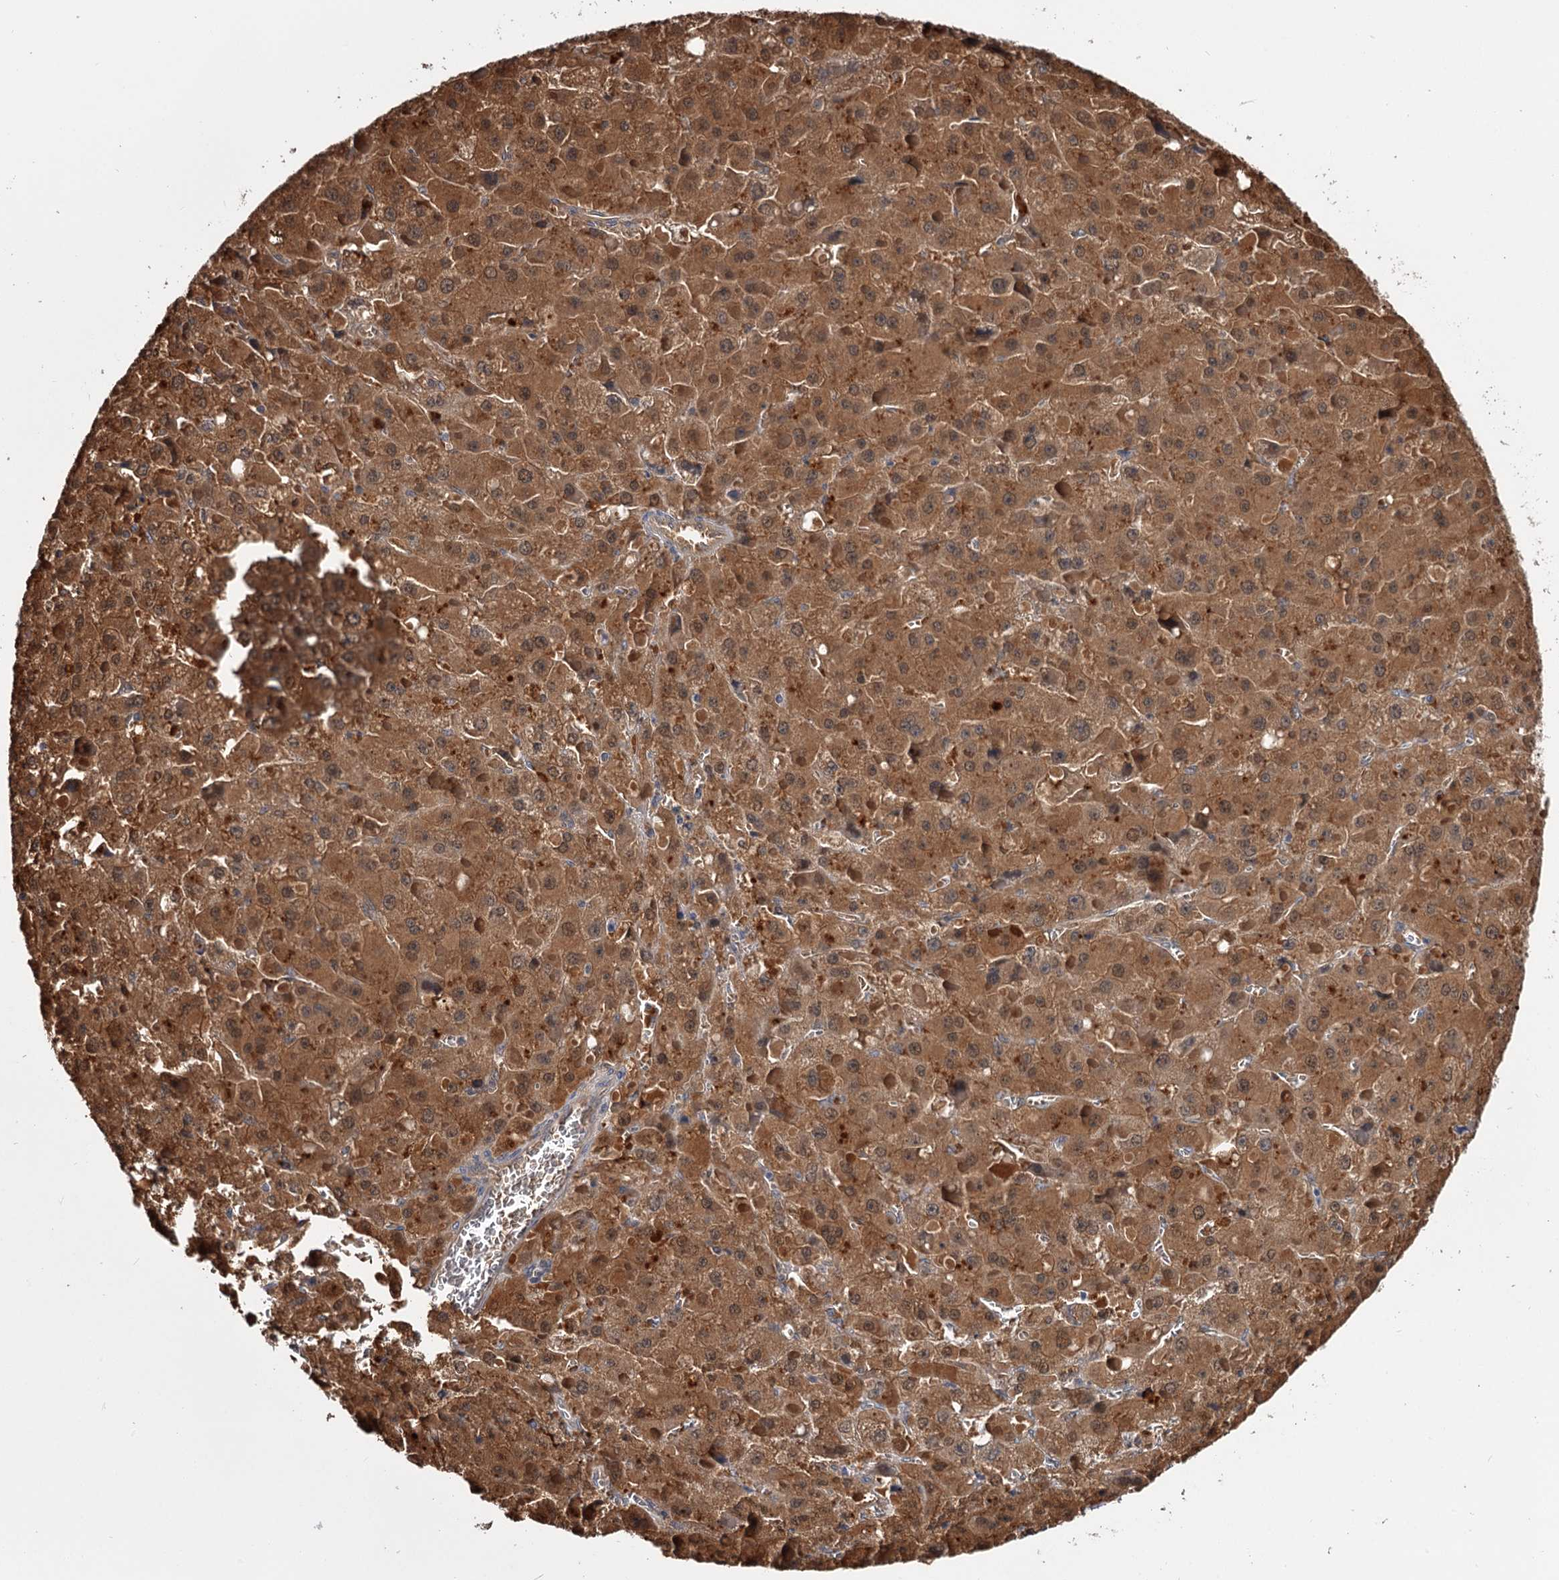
{"staining": {"intensity": "moderate", "quantity": ">75%", "location": "cytoplasmic/membranous"}, "tissue": "liver cancer", "cell_type": "Tumor cells", "image_type": "cancer", "snomed": [{"axis": "morphology", "description": "Carcinoma, Hepatocellular, NOS"}, {"axis": "topography", "description": "Liver"}], "caption": "Immunohistochemistry (IHC) histopathology image of neoplastic tissue: human liver hepatocellular carcinoma stained using IHC exhibits medium levels of moderate protein expression localized specifically in the cytoplasmic/membranous of tumor cells, appearing as a cytoplasmic/membranous brown color.", "gene": "GSTO1", "patient": {"sex": "female", "age": 73}}